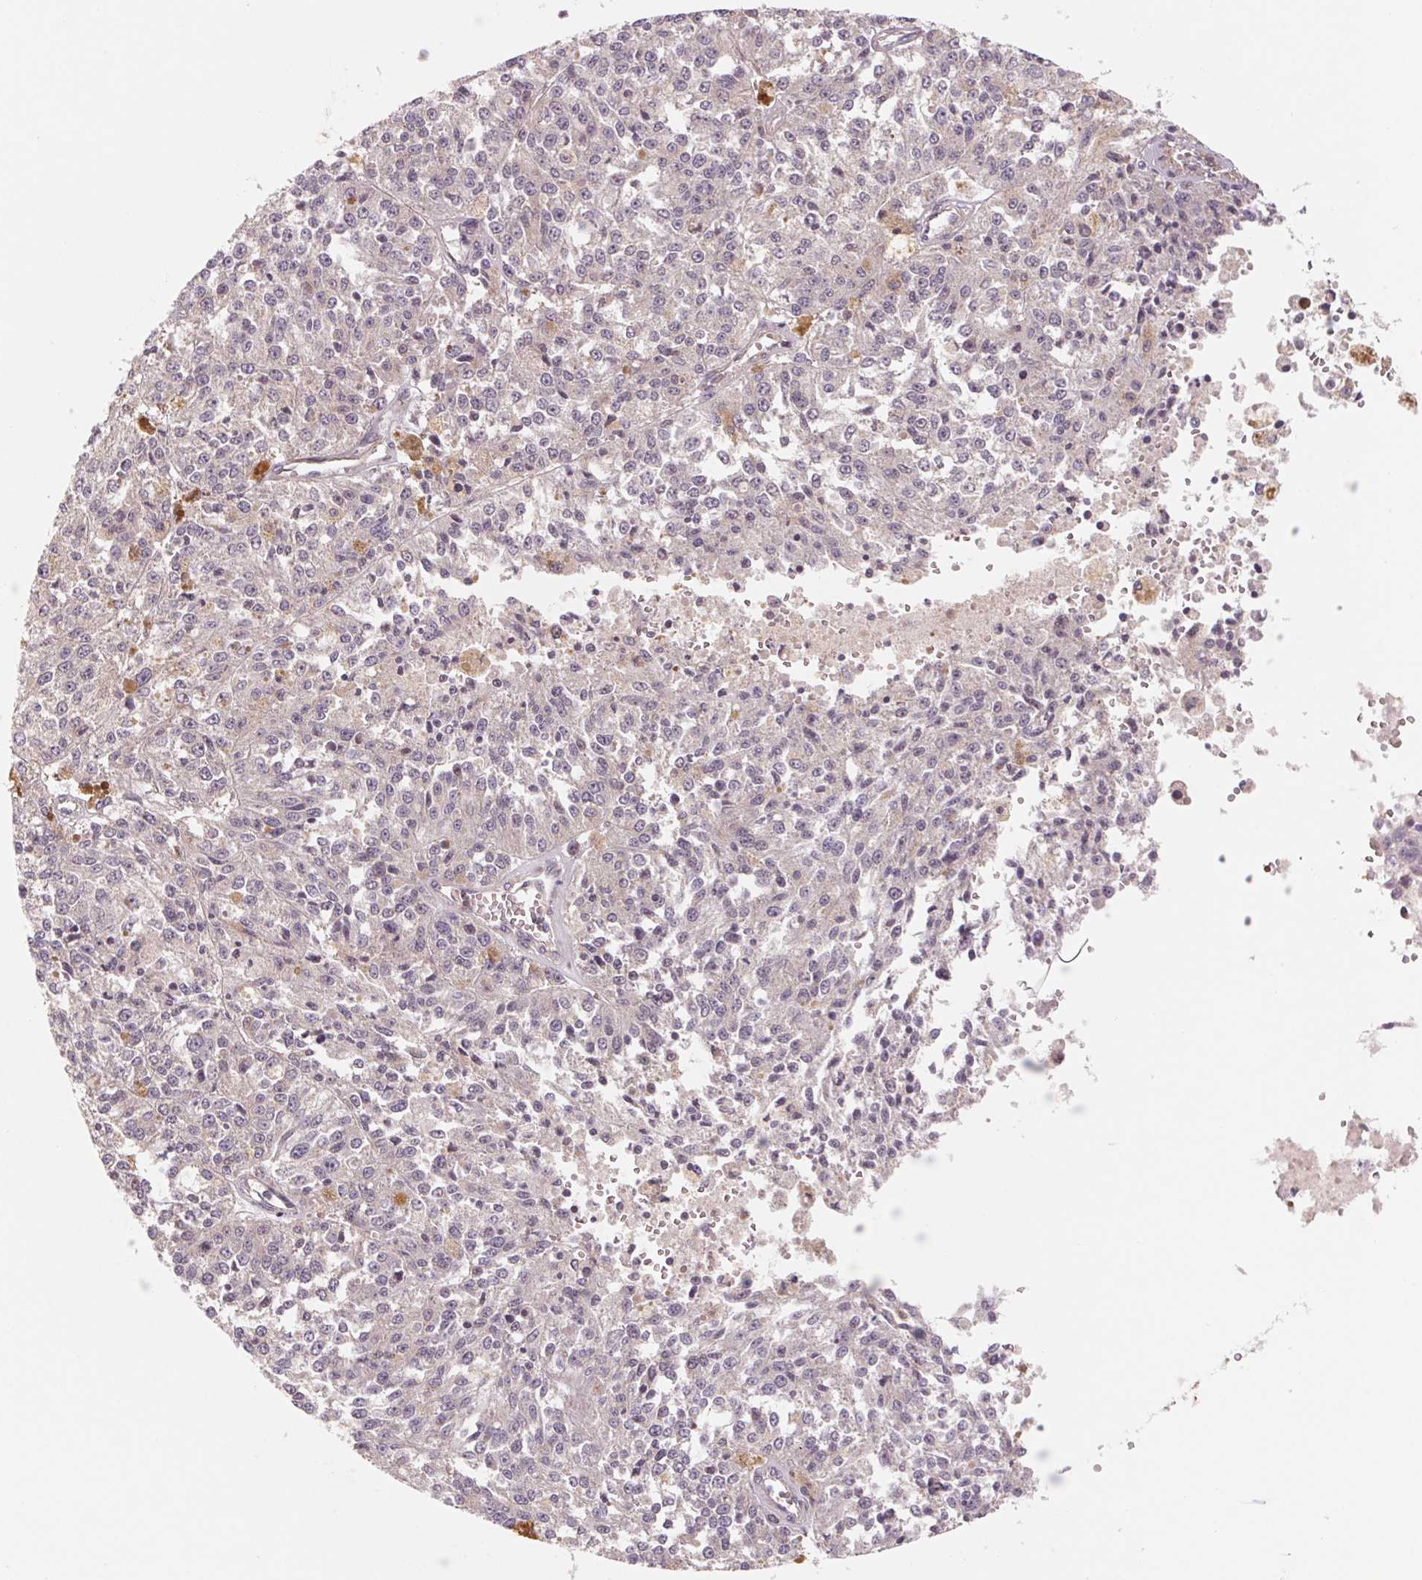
{"staining": {"intensity": "negative", "quantity": "none", "location": "none"}, "tissue": "melanoma", "cell_type": "Tumor cells", "image_type": "cancer", "snomed": [{"axis": "morphology", "description": "Malignant melanoma, Metastatic site"}, {"axis": "topography", "description": "Lymph node"}], "caption": "An immunohistochemistry image of malignant melanoma (metastatic site) is shown. There is no staining in tumor cells of malignant melanoma (metastatic site).", "gene": "CCDC112", "patient": {"sex": "female", "age": 64}}